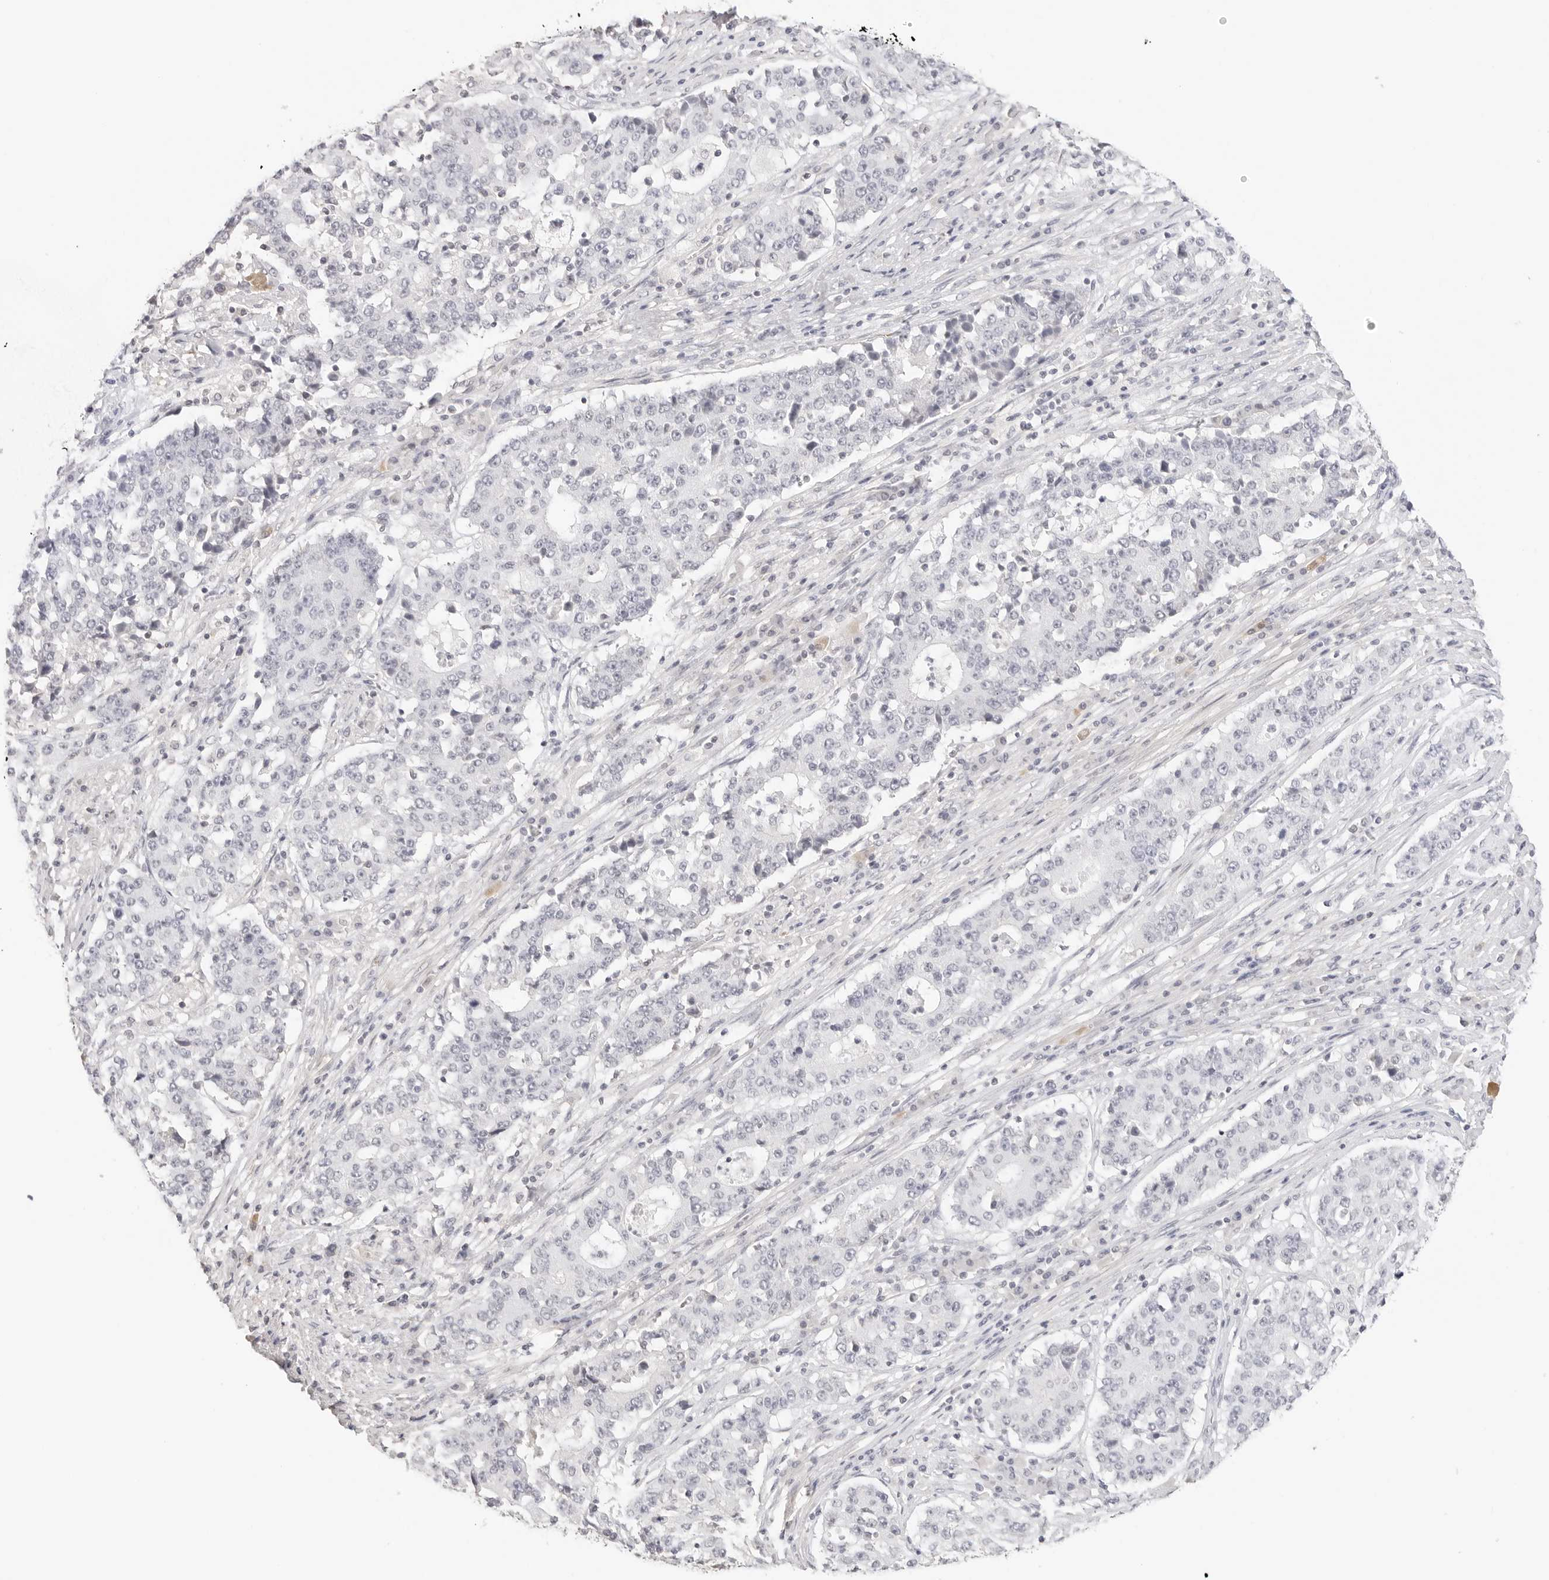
{"staining": {"intensity": "negative", "quantity": "none", "location": "none"}, "tissue": "stomach cancer", "cell_type": "Tumor cells", "image_type": "cancer", "snomed": [{"axis": "morphology", "description": "Adenocarcinoma, NOS"}, {"axis": "topography", "description": "Stomach"}], "caption": "Tumor cells are negative for brown protein staining in stomach cancer. The staining is performed using DAB brown chromogen with nuclei counter-stained in using hematoxylin.", "gene": "PCDH19", "patient": {"sex": "male", "age": 59}}